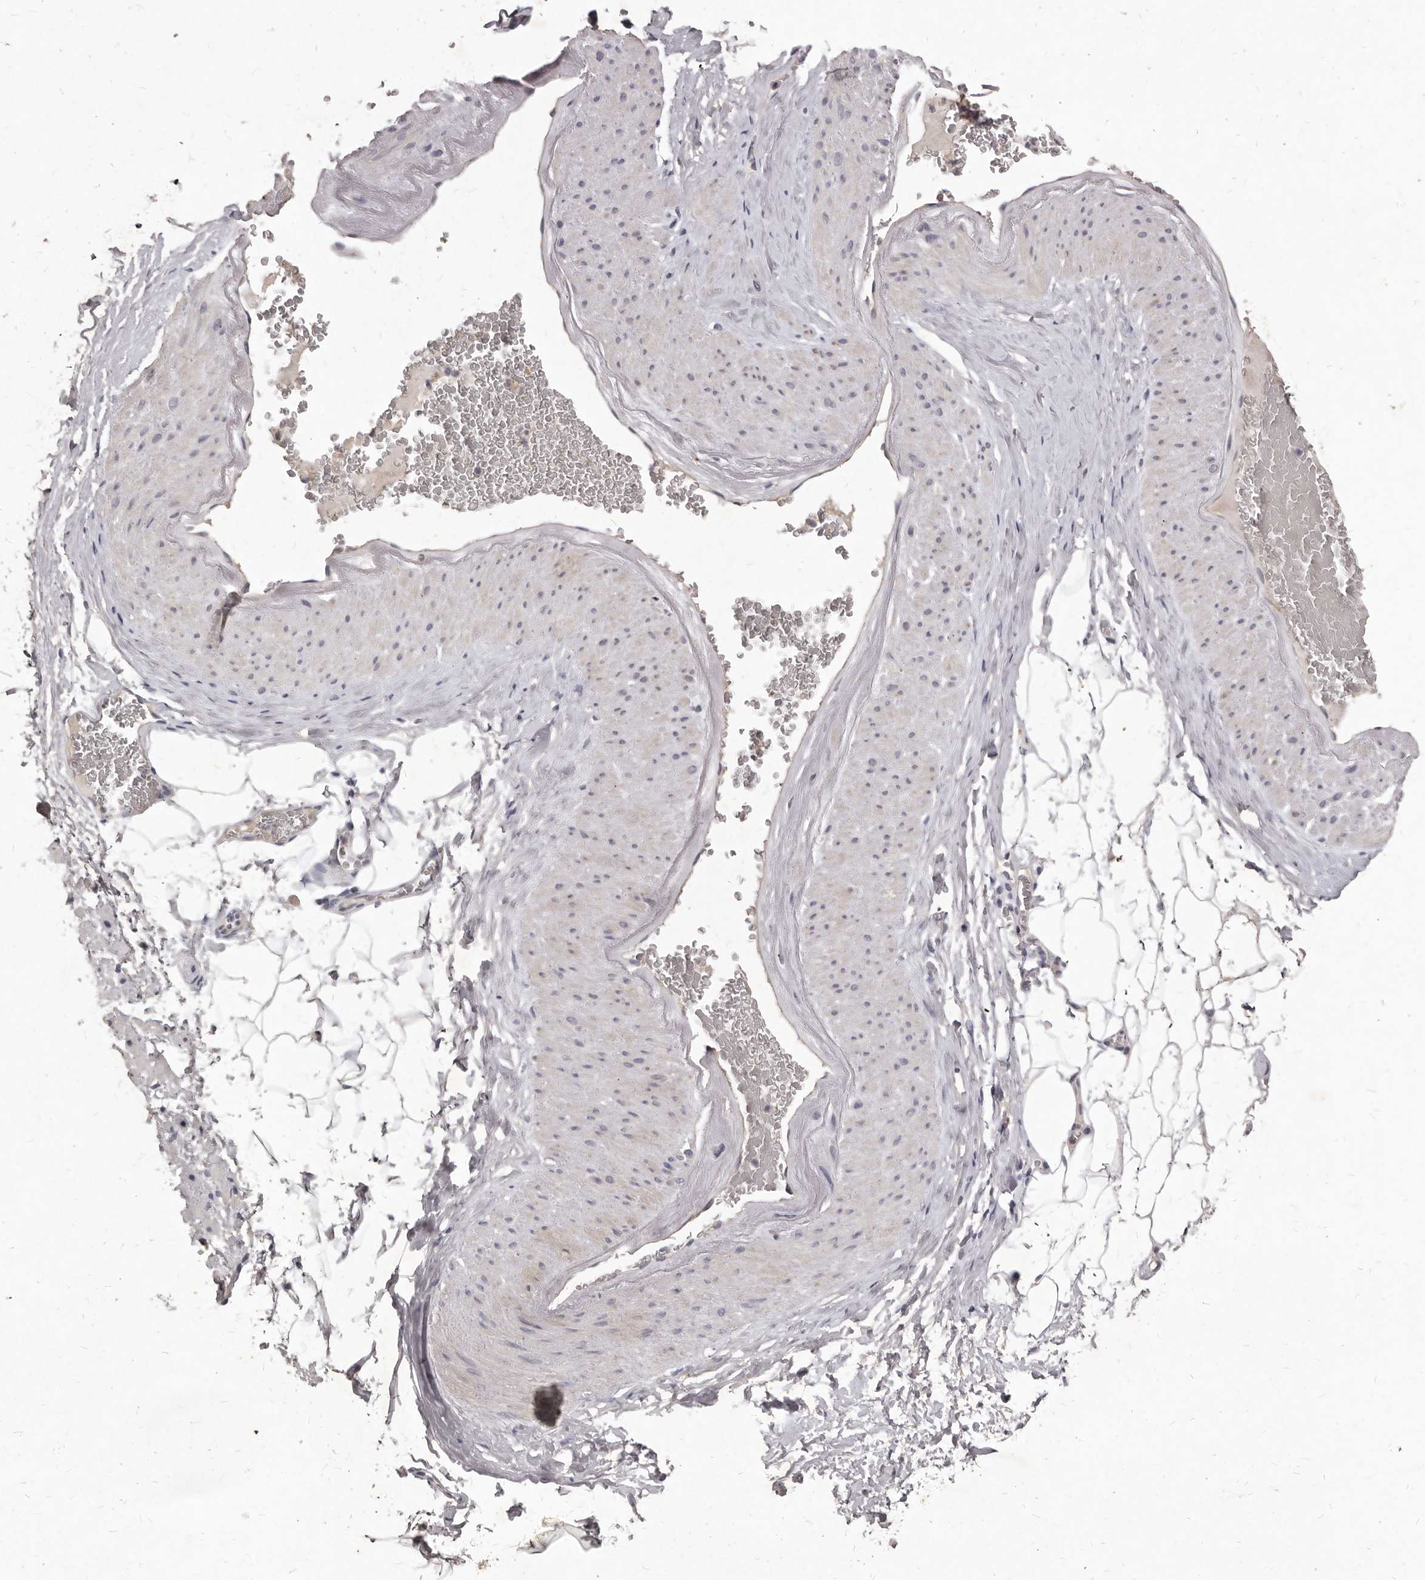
{"staining": {"intensity": "negative", "quantity": "none", "location": "none"}, "tissue": "adipose tissue", "cell_type": "Adipocytes", "image_type": "normal", "snomed": [{"axis": "morphology", "description": "Normal tissue, NOS"}, {"axis": "morphology", "description": "Adenocarcinoma, Low grade"}, {"axis": "topography", "description": "Prostate"}, {"axis": "topography", "description": "Peripheral nerve tissue"}], "caption": "Human adipose tissue stained for a protein using immunohistochemistry demonstrates no positivity in adipocytes.", "gene": "GPRC5C", "patient": {"sex": "male", "age": 63}}